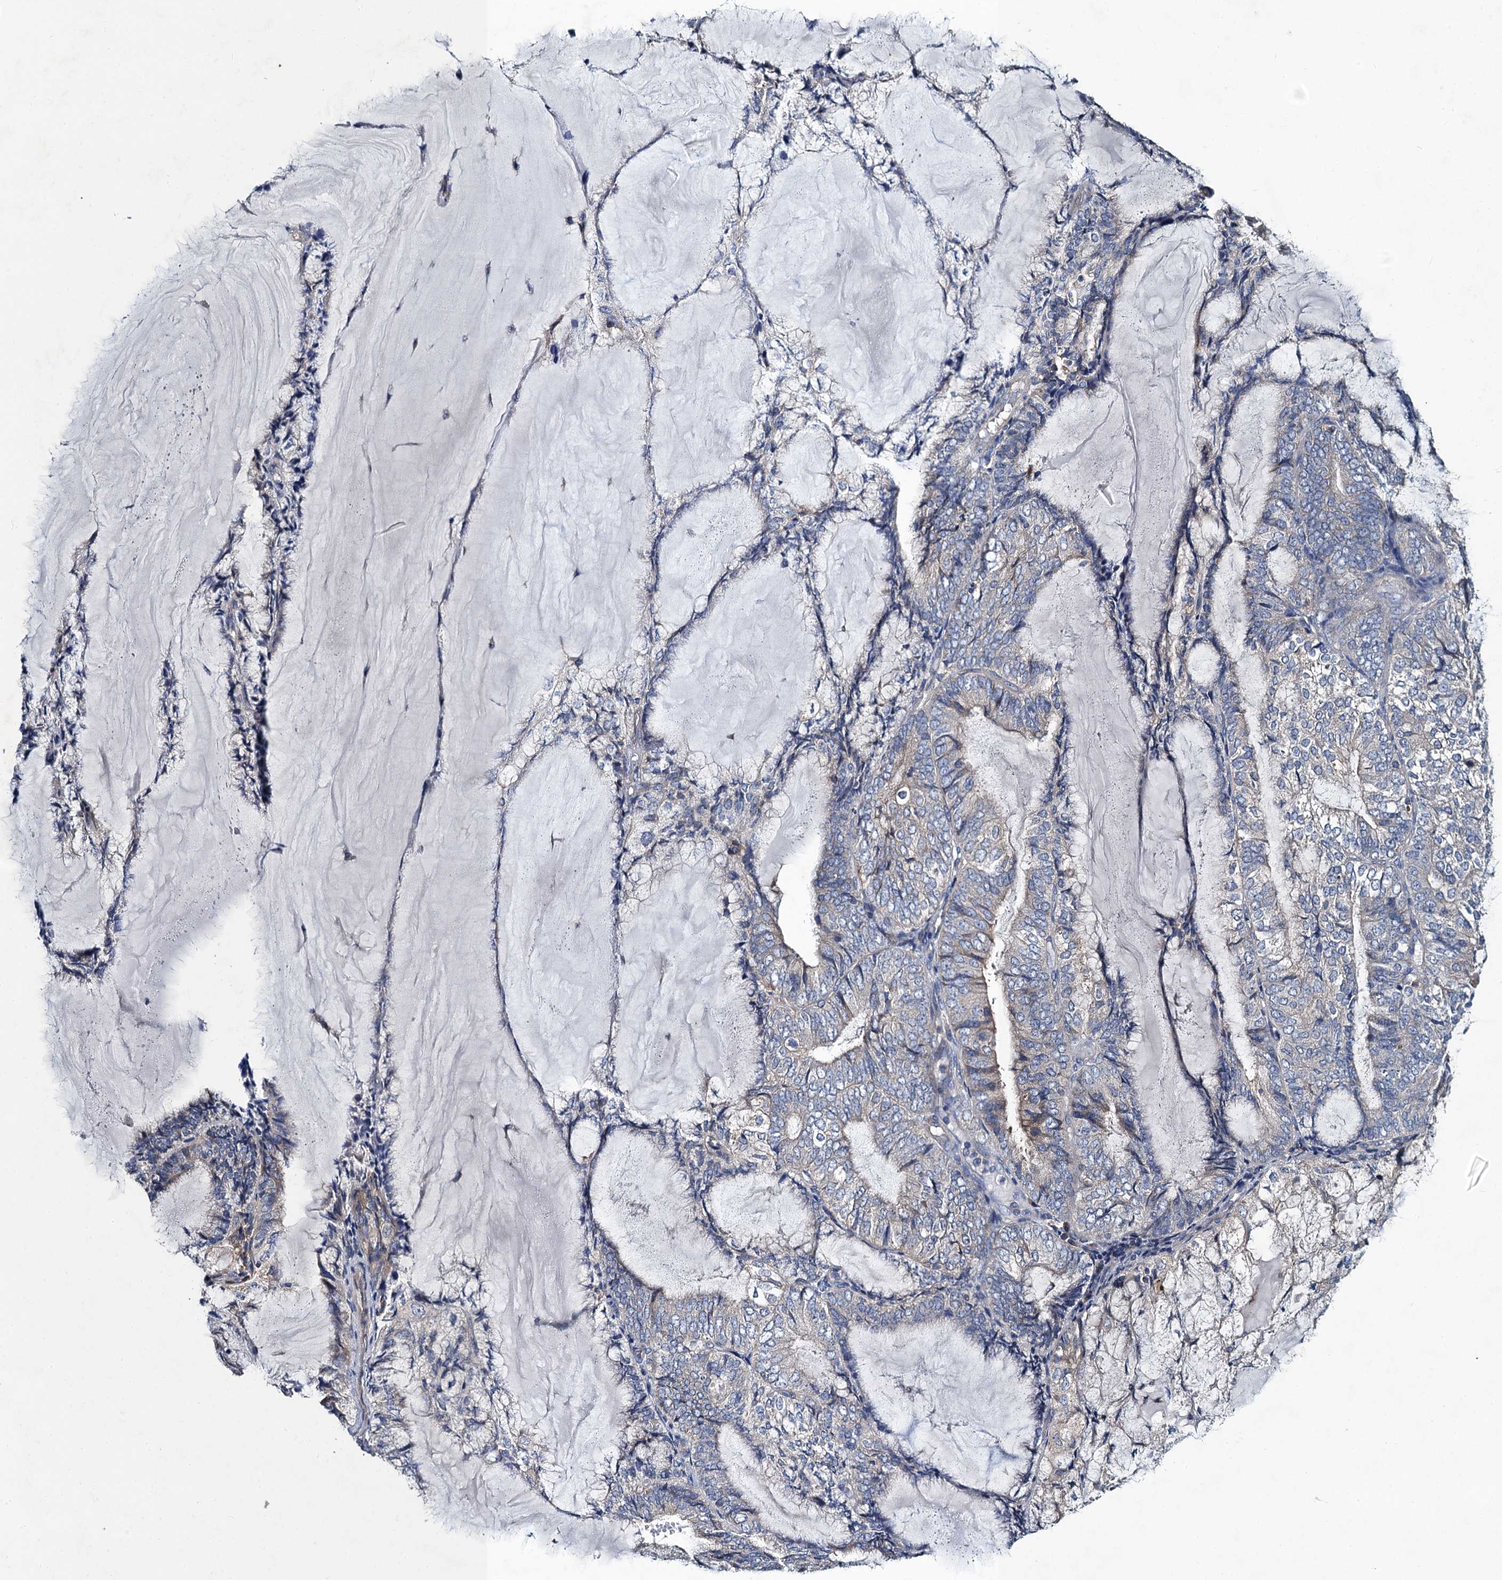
{"staining": {"intensity": "negative", "quantity": "none", "location": "none"}, "tissue": "endometrial cancer", "cell_type": "Tumor cells", "image_type": "cancer", "snomed": [{"axis": "morphology", "description": "Adenocarcinoma, NOS"}, {"axis": "topography", "description": "Endometrium"}], "caption": "Immunohistochemistry photomicrograph of human endometrial cancer (adenocarcinoma) stained for a protein (brown), which displays no expression in tumor cells.", "gene": "SNAP29", "patient": {"sex": "female", "age": 81}}